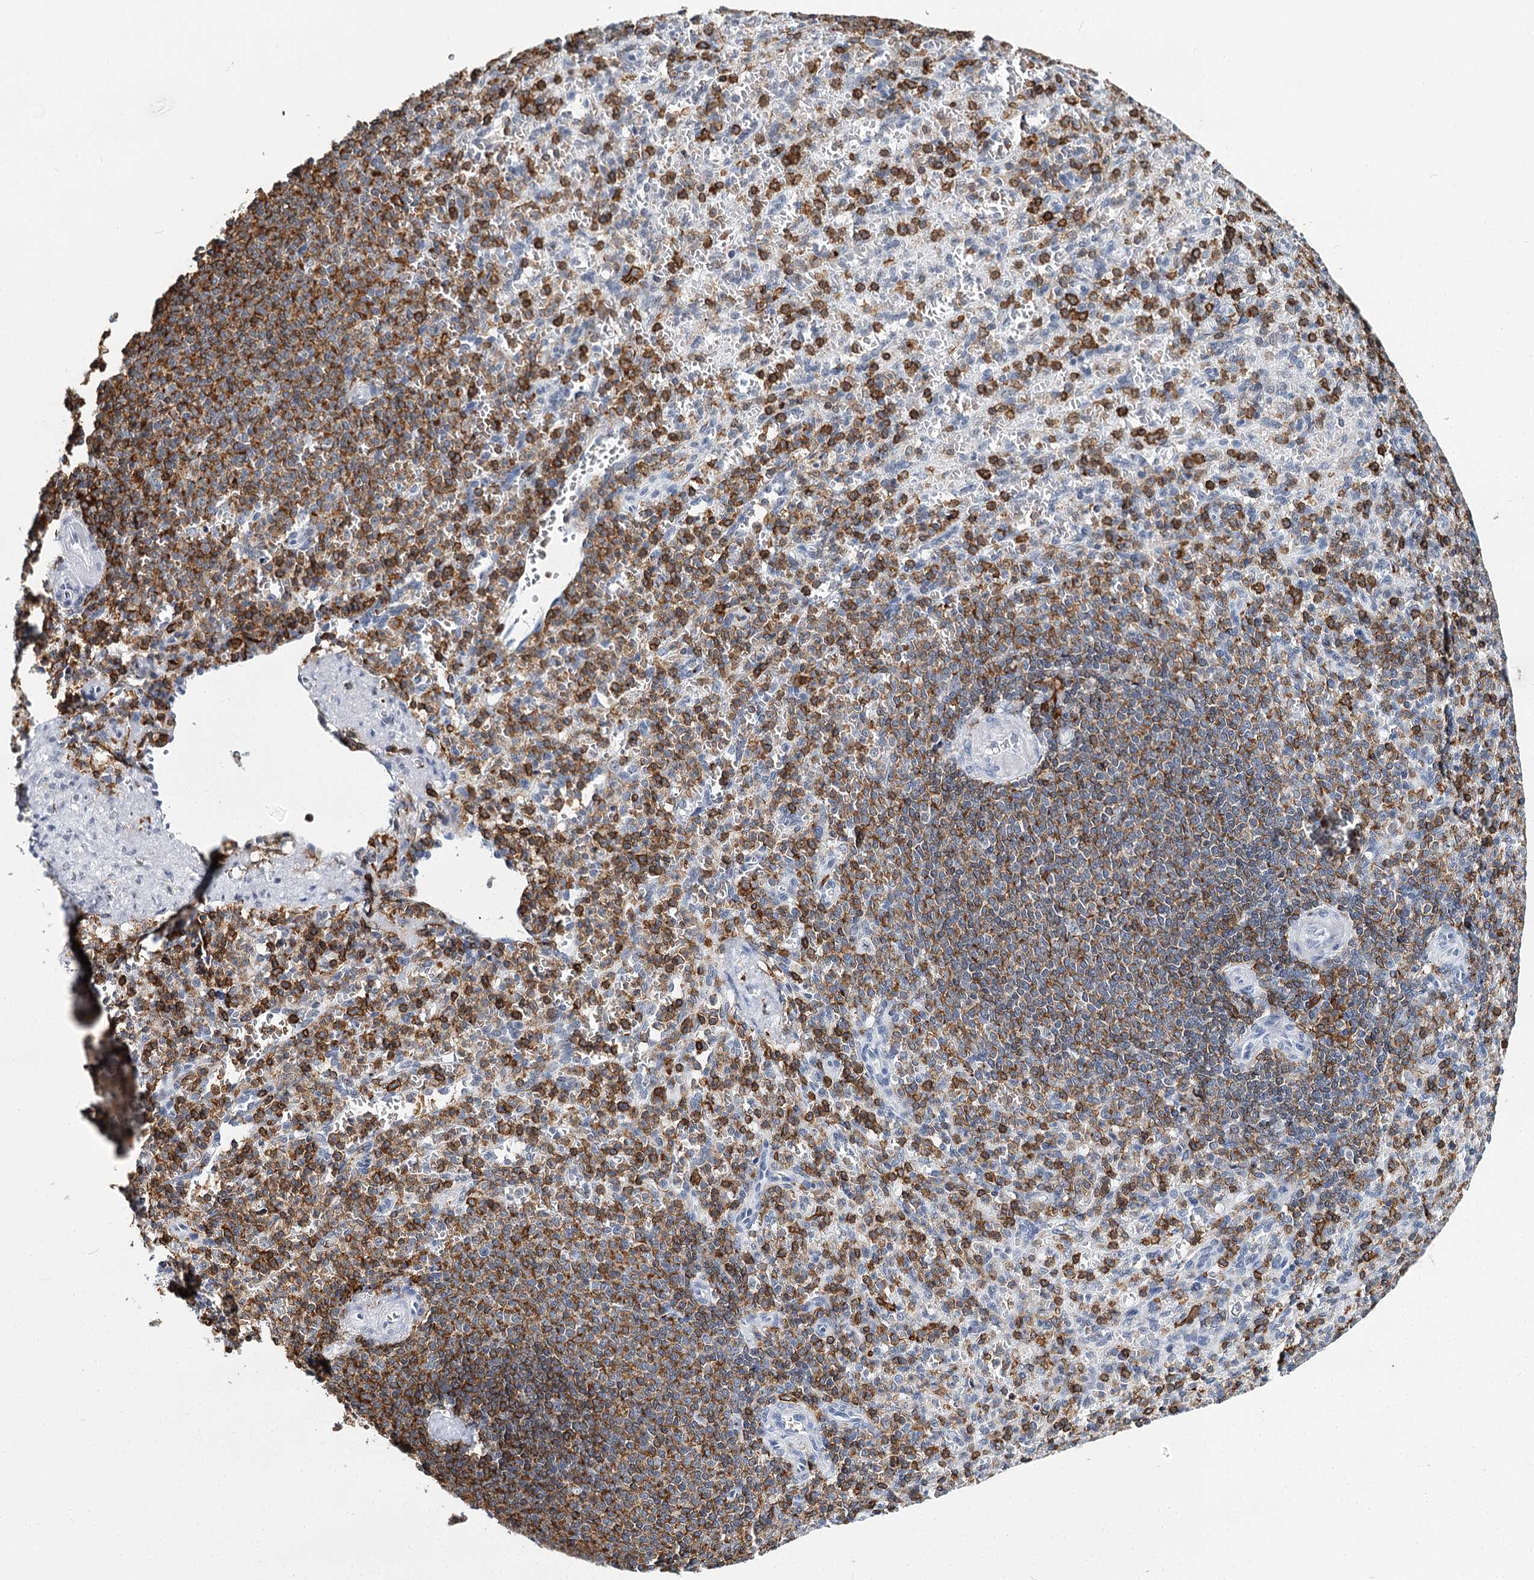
{"staining": {"intensity": "moderate", "quantity": ">75%", "location": "cytoplasmic/membranous"}, "tissue": "spleen", "cell_type": "Cells in red pulp", "image_type": "normal", "snomed": [{"axis": "morphology", "description": "Normal tissue, NOS"}, {"axis": "topography", "description": "Spleen"}], "caption": "Immunohistochemical staining of benign human spleen demonstrates medium levels of moderate cytoplasmic/membranous expression in approximately >75% of cells in red pulp.", "gene": "BARD1", "patient": {"sex": "female", "age": 74}}